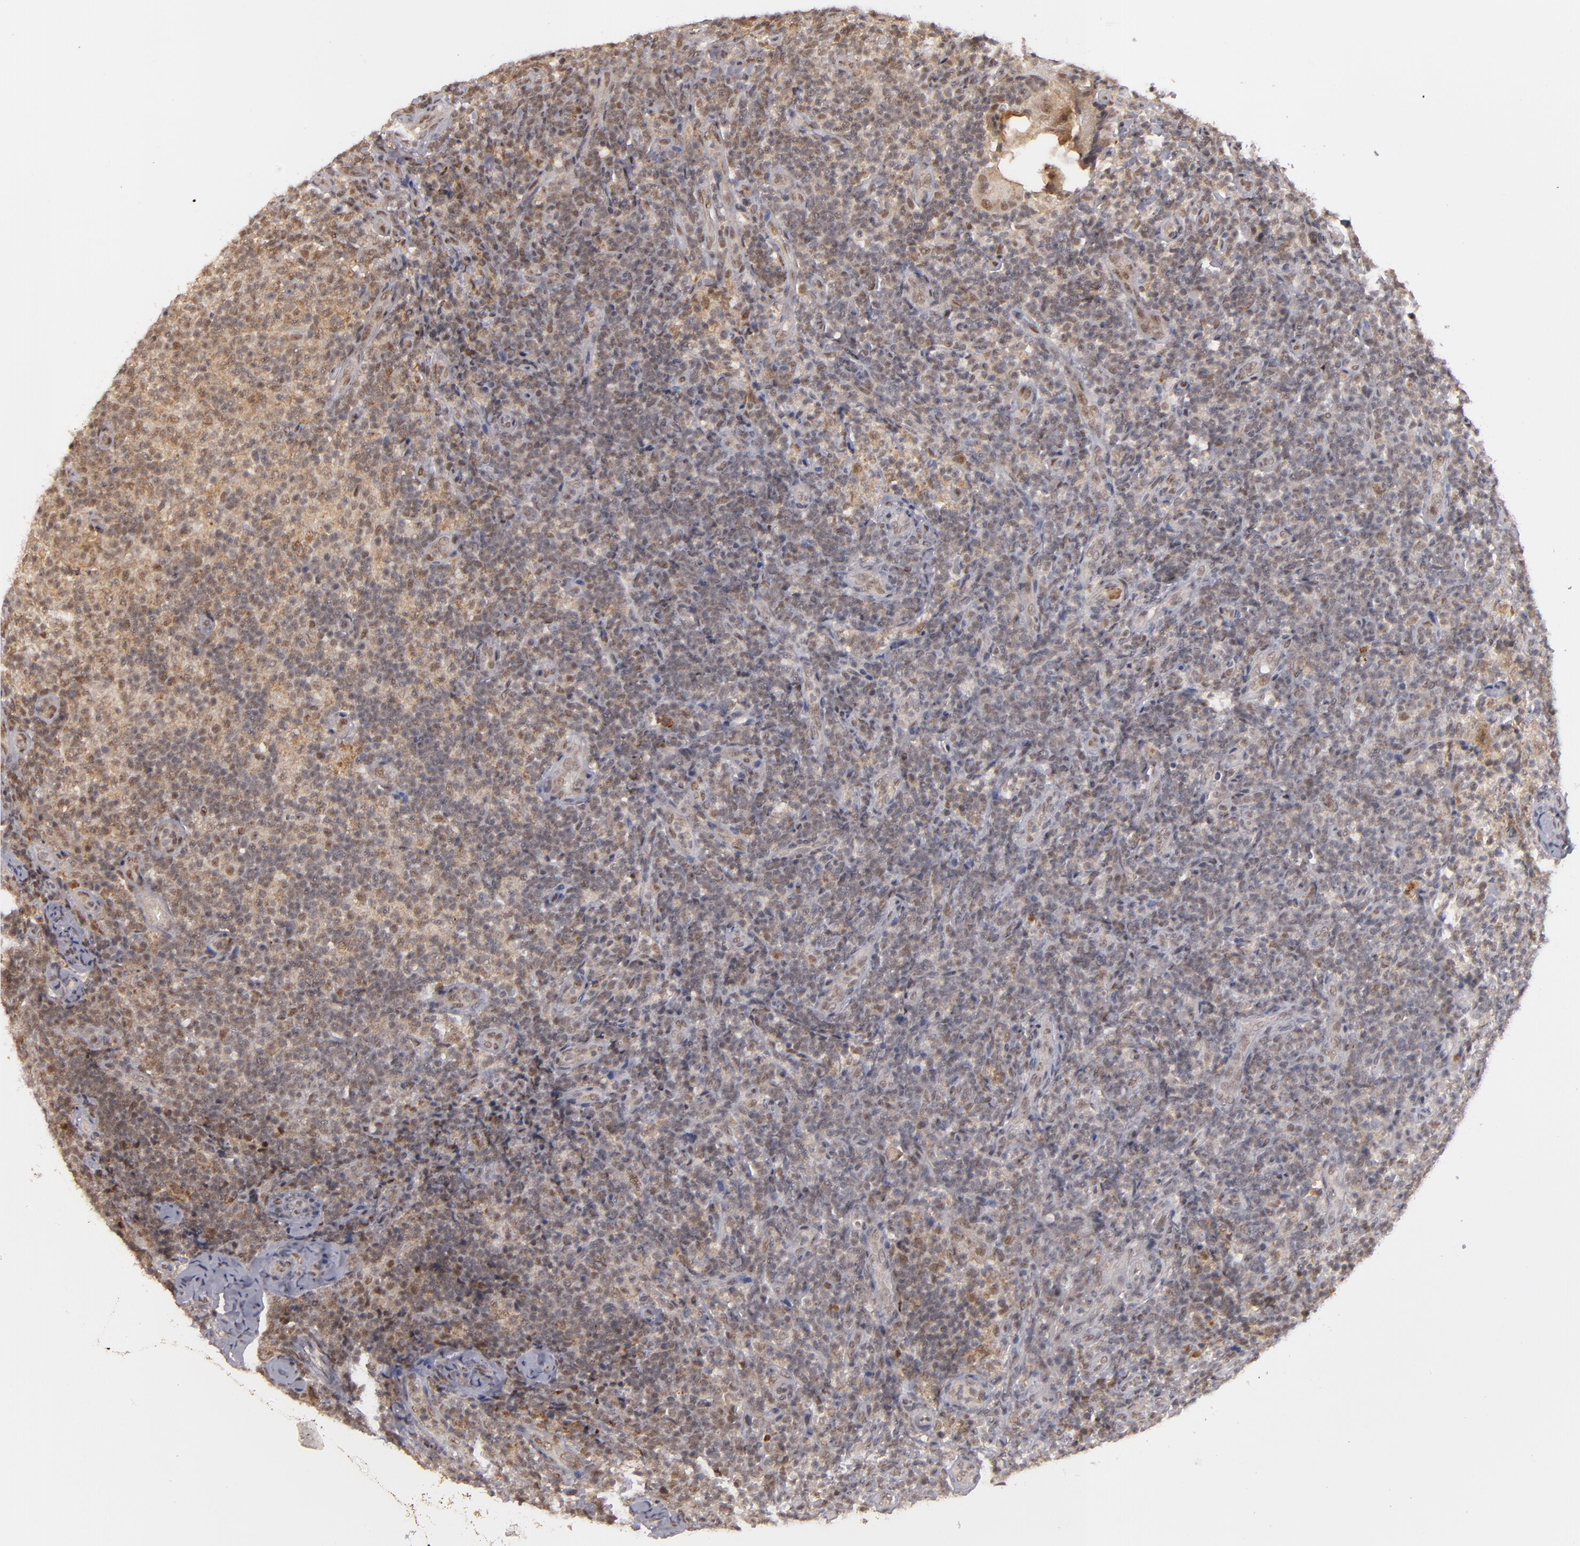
{"staining": {"intensity": "weak", "quantity": "25%-75%", "location": "nuclear"}, "tissue": "lymph node", "cell_type": "Germinal center cells", "image_type": "normal", "snomed": [{"axis": "morphology", "description": "Normal tissue, NOS"}, {"axis": "morphology", "description": "Inflammation, NOS"}, {"axis": "topography", "description": "Lymph node"}], "caption": "Weak nuclear protein staining is appreciated in approximately 25%-75% of germinal center cells in lymph node. (DAB = brown stain, brightfield microscopy at high magnification).", "gene": "ZNF234", "patient": {"sex": "male", "age": 46}}